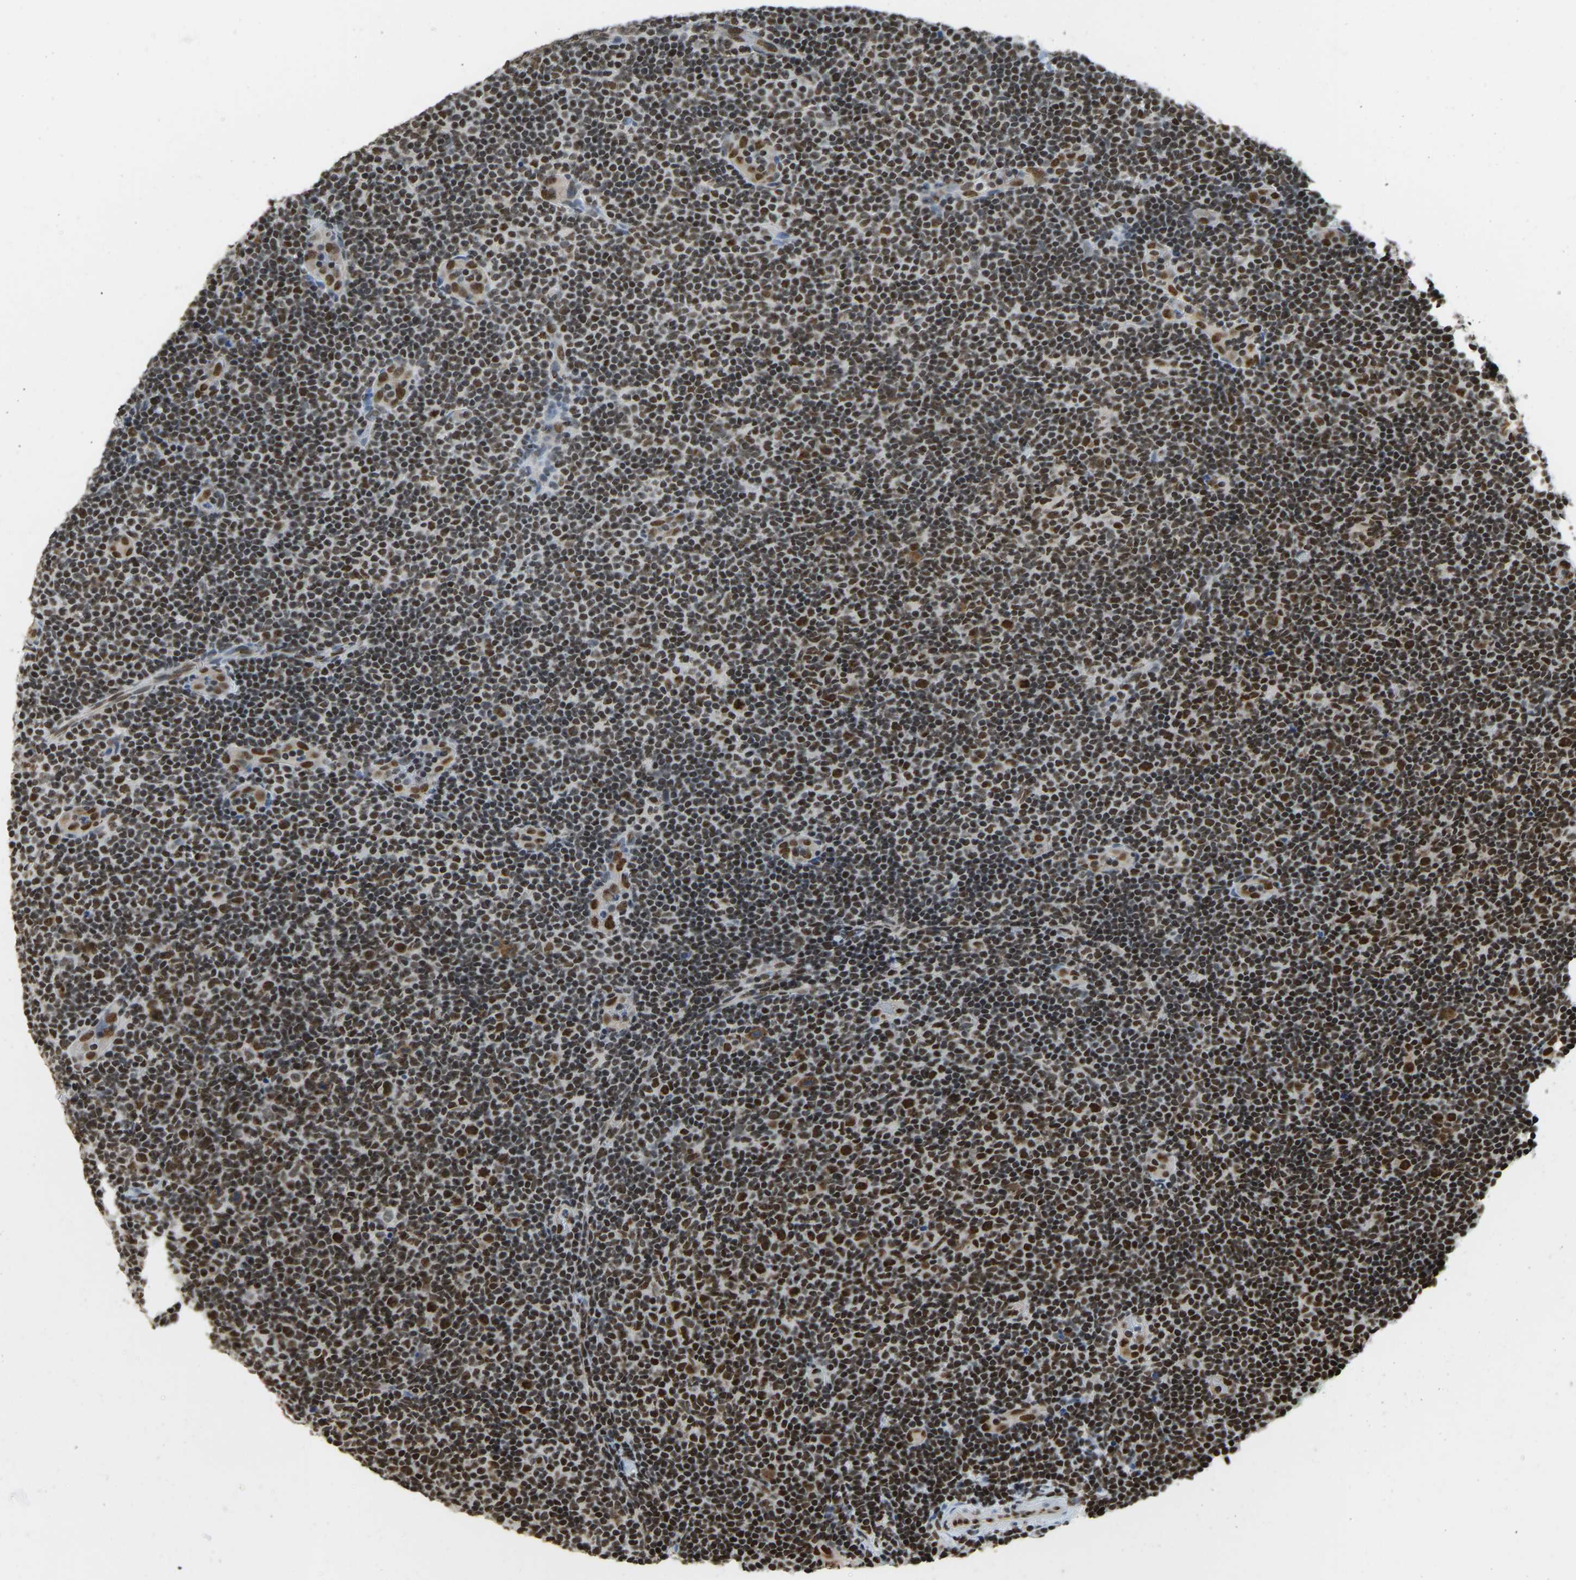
{"staining": {"intensity": "strong", "quantity": "25%-75%", "location": "nuclear"}, "tissue": "lymphoma", "cell_type": "Tumor cells", "image_type": "cancer", "snomed": [{"axis": "morphology", "description": "Malignant lymphoma, non-Hodgkin's type, Low grade"}, {"axis": "topography", "description": "Lymph node"}], "caption": "High-power microscopy captured an IHC photomicrograph of lymphoma, revealing strong nuclear positivity in about 25%-75% of tumor cells.", "gene": "ZSCAN20", "patient": {"sex": "male", "age": 83}}